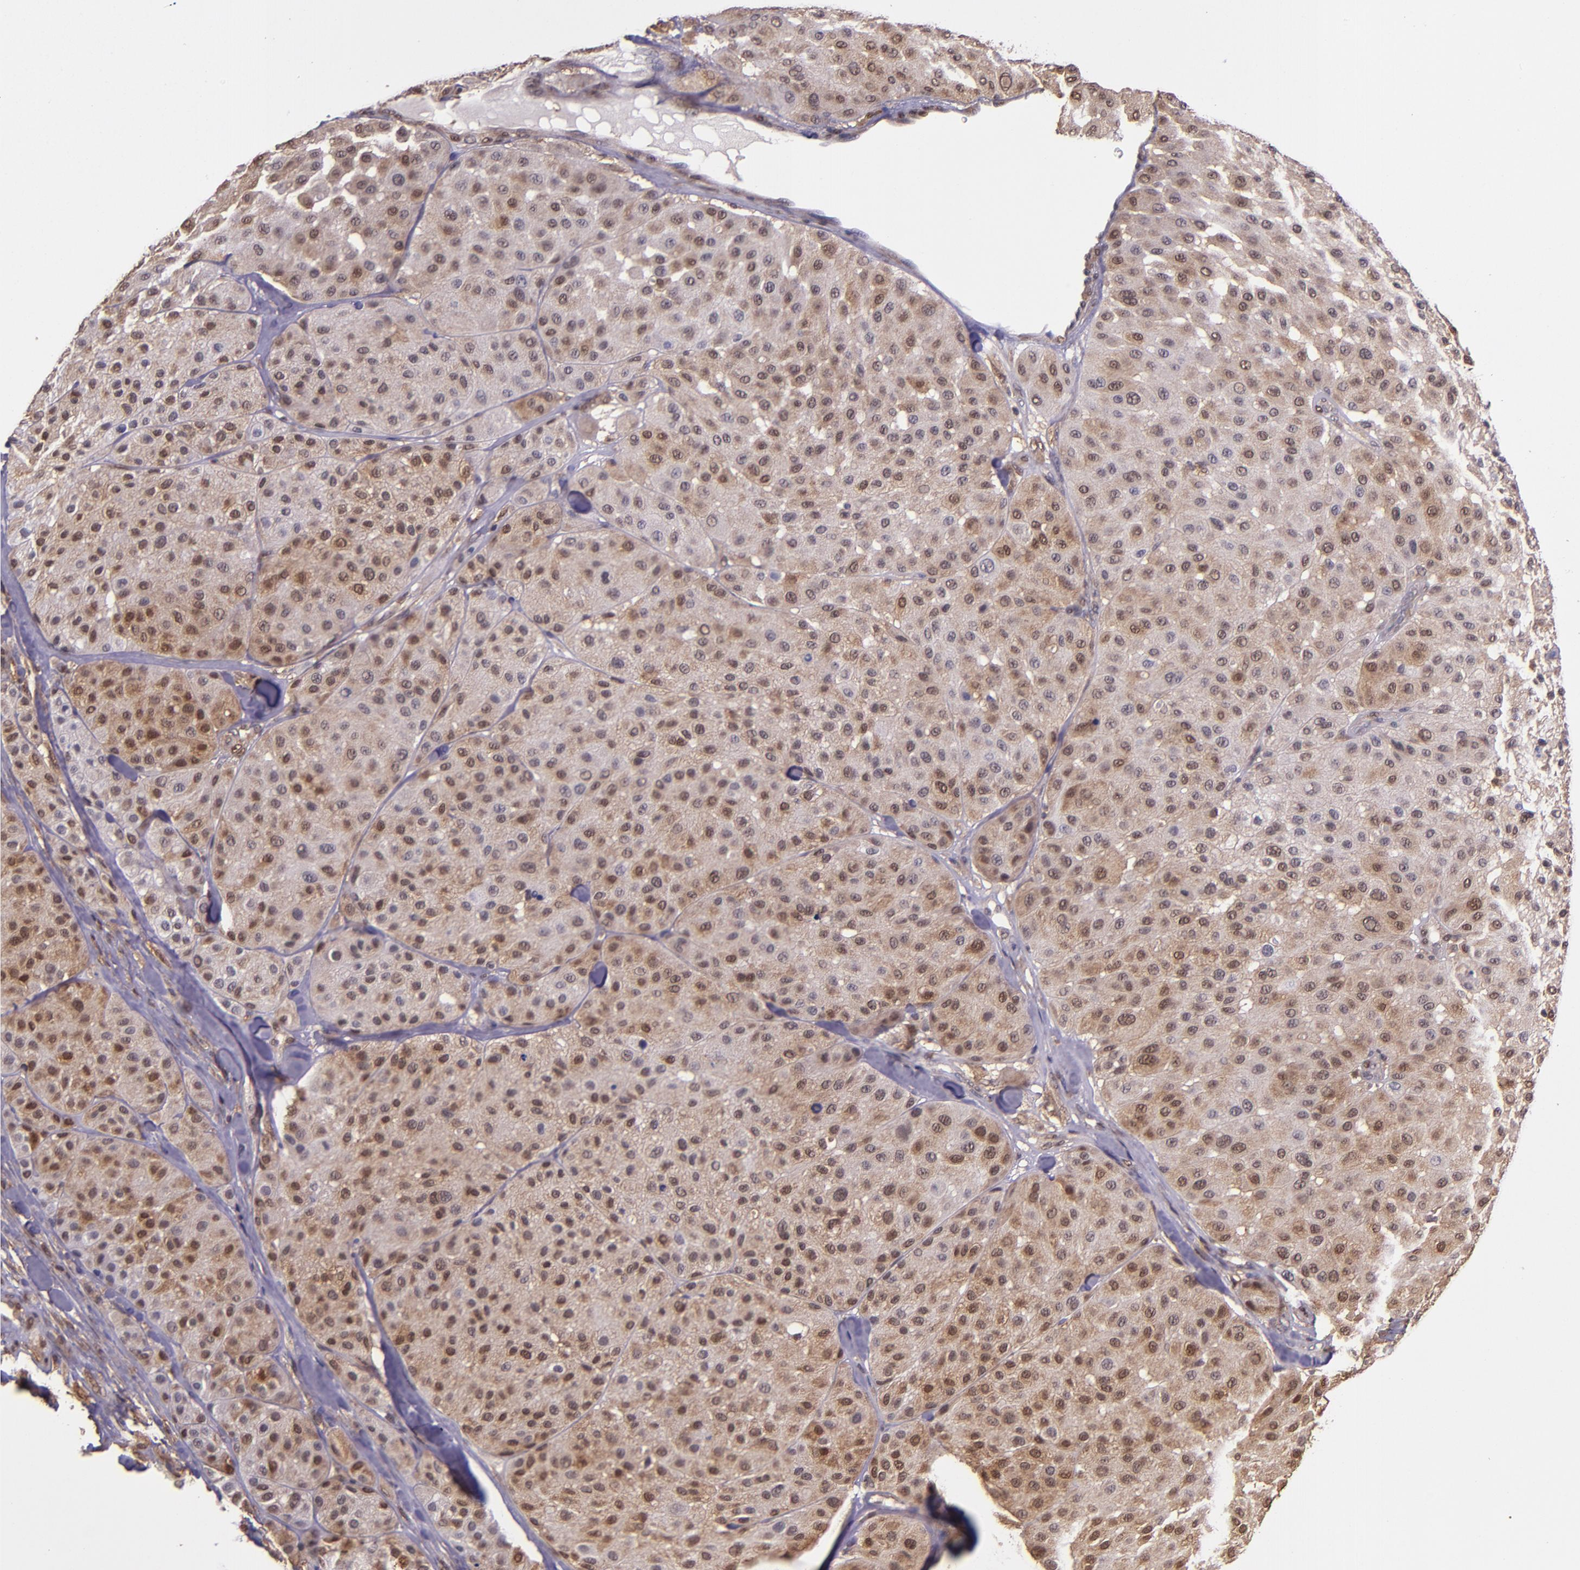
{"staining": {"intensity": "moderate", "quantity": ">75%", "location": "cytoplasmic/membranous,nuclear"}, "tissue": "melanoma", "cell_type": "Tumor cells", "image_type": "cancer", "snomed": [{"axis": "morphology", "description": "Normal tissue, NOS"}, {"axis": "morphology", "description": "Malignant melanoma, Metastatic site"}, {"axis": "topography", "description": "Skin"}], "caption": "Tumor cells demonstrate moderate cytoplasmic/membranous and nuclear expression in about >75% of cells in melanoma. Immunohistochemistry stains the protein of interest in brown and the nuclei are stained blue.", "gene": "STAT6", "patient": {"sex": "male", "age": 41}}